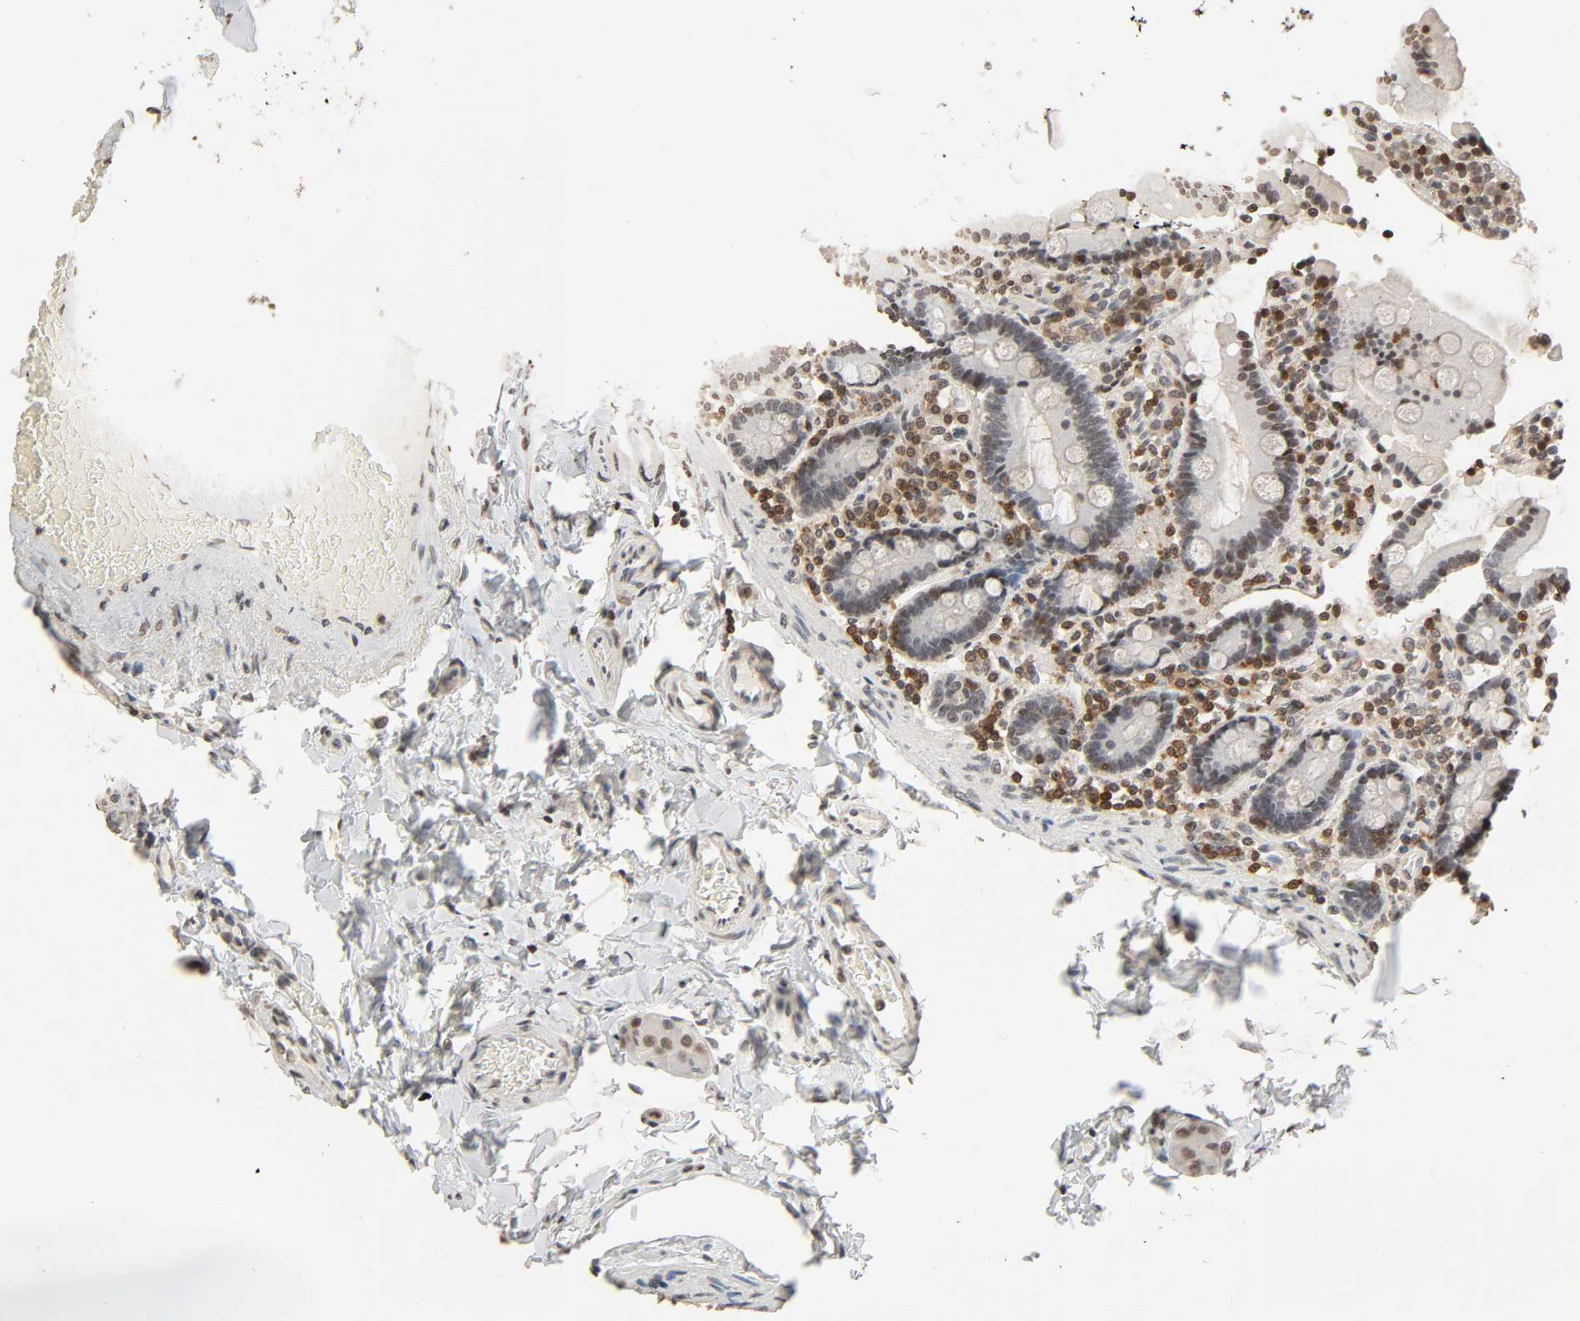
{"staining": {"intensity": "negative", "quantity": "none", "location": "none"}, "tissue": "duodenum", "cell_type": "Glandular cells", "image_type": "normal", "snomed": [{"axis": "morphology", "description": "Normal tissue, NOS"}, {"axis": "topography", "description": "Duodenum"}], "caption": "This is a image of immunohistochemistry (IHC) staining of unremarkable duodenum, which shows no expression in glandular cells.", "gene": "STK4", "patient": {"sex": "female", "age": 53}}